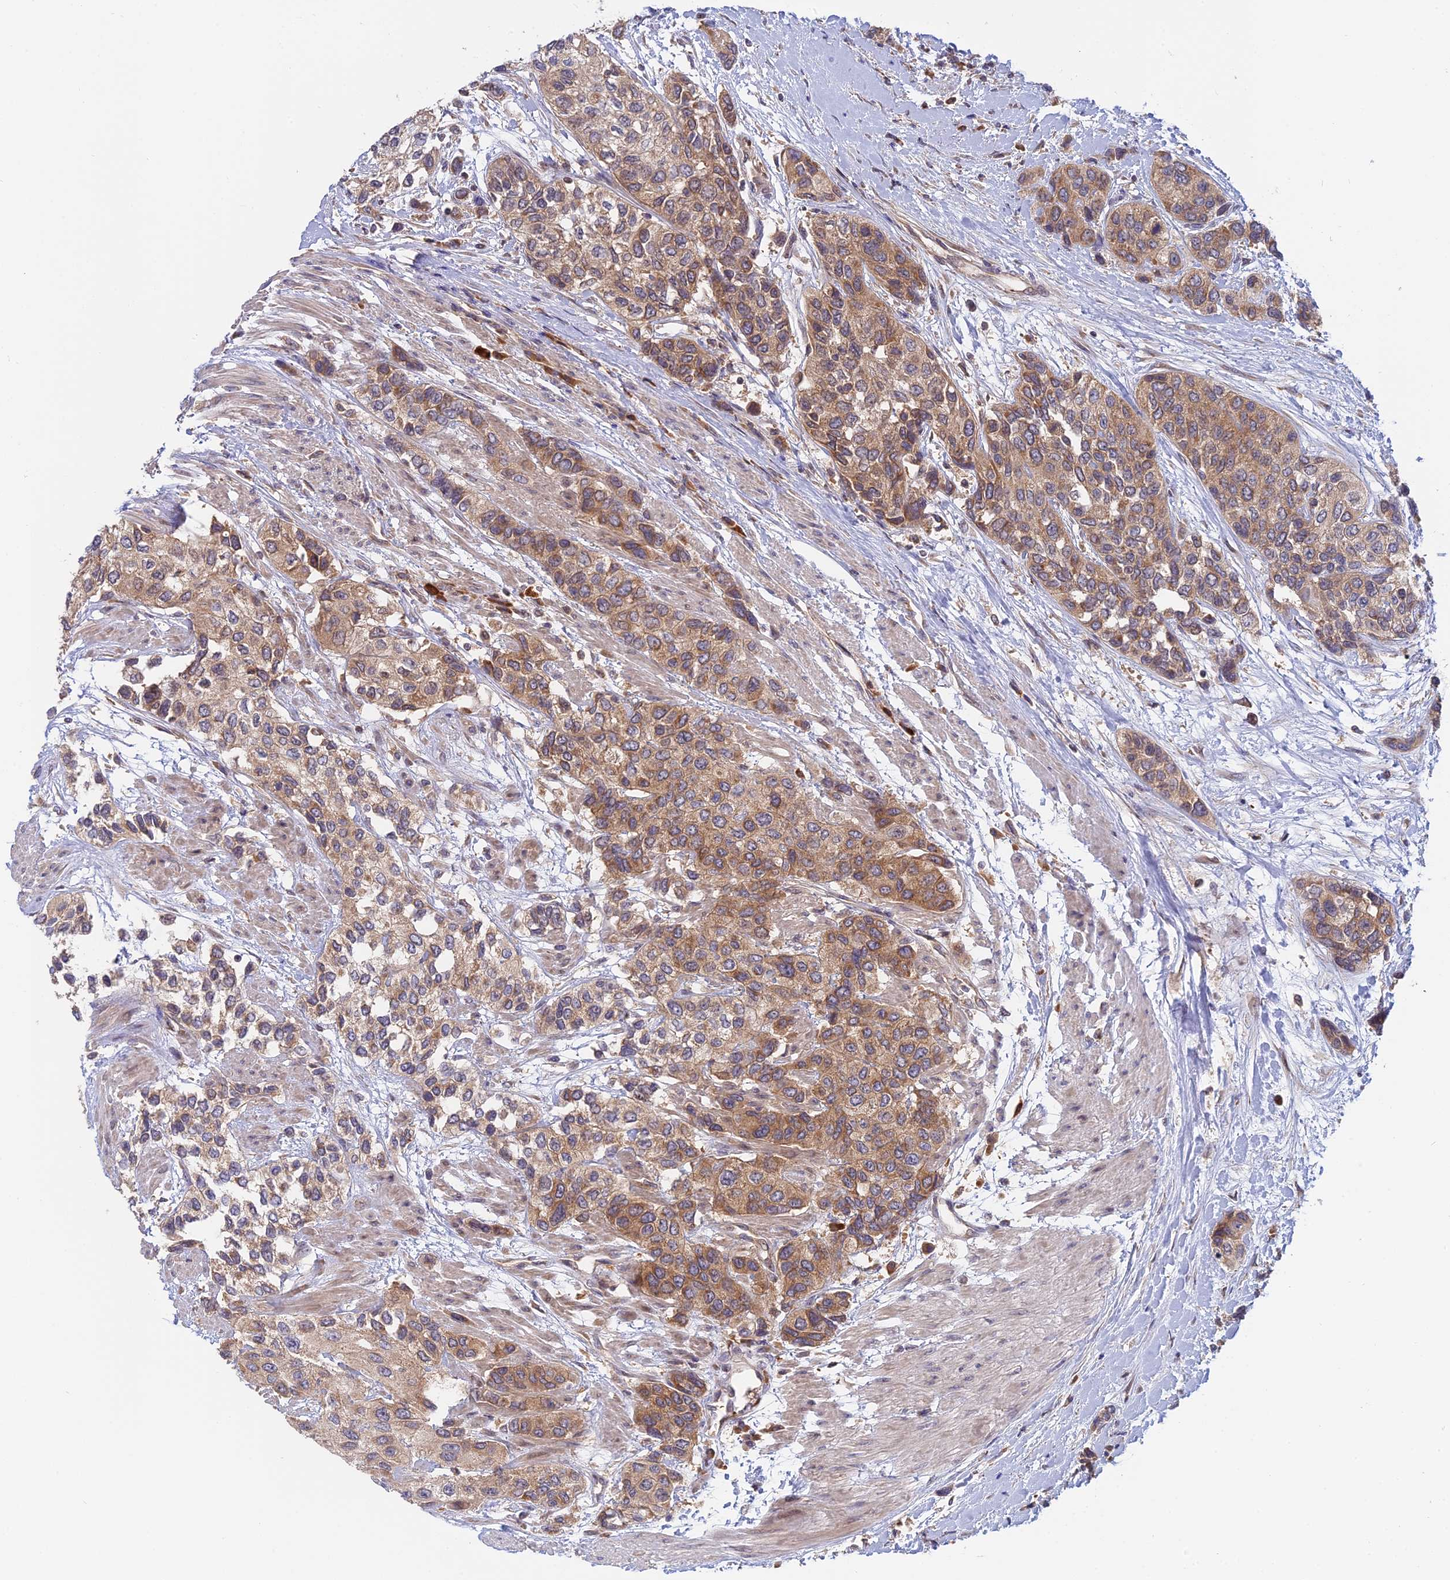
{"staining": {"intensity": "moderate", "quantity": ">75%", "location": "cytoplasmic/membranous"}, "tissue": "urothelial cancer", "cell_type": "Tumor cells", "image_type": "cancer", "snomed": [{"axis": "morphology", "description": "Normal tissue, NOS"}, {"axis": "morphology", "description": "Urothelial carcinoma, High grade"}, {"axis": "topography", "description": "Vascular tissue"}, {"axis": "topography", "description": "Urinary bladder"}], "caption": "Urothelial cancer stained with a protein marker displays moderate staining in tumor cells.", "gene": "IL21R", "patient": {"sex": "female", "age": 56}}